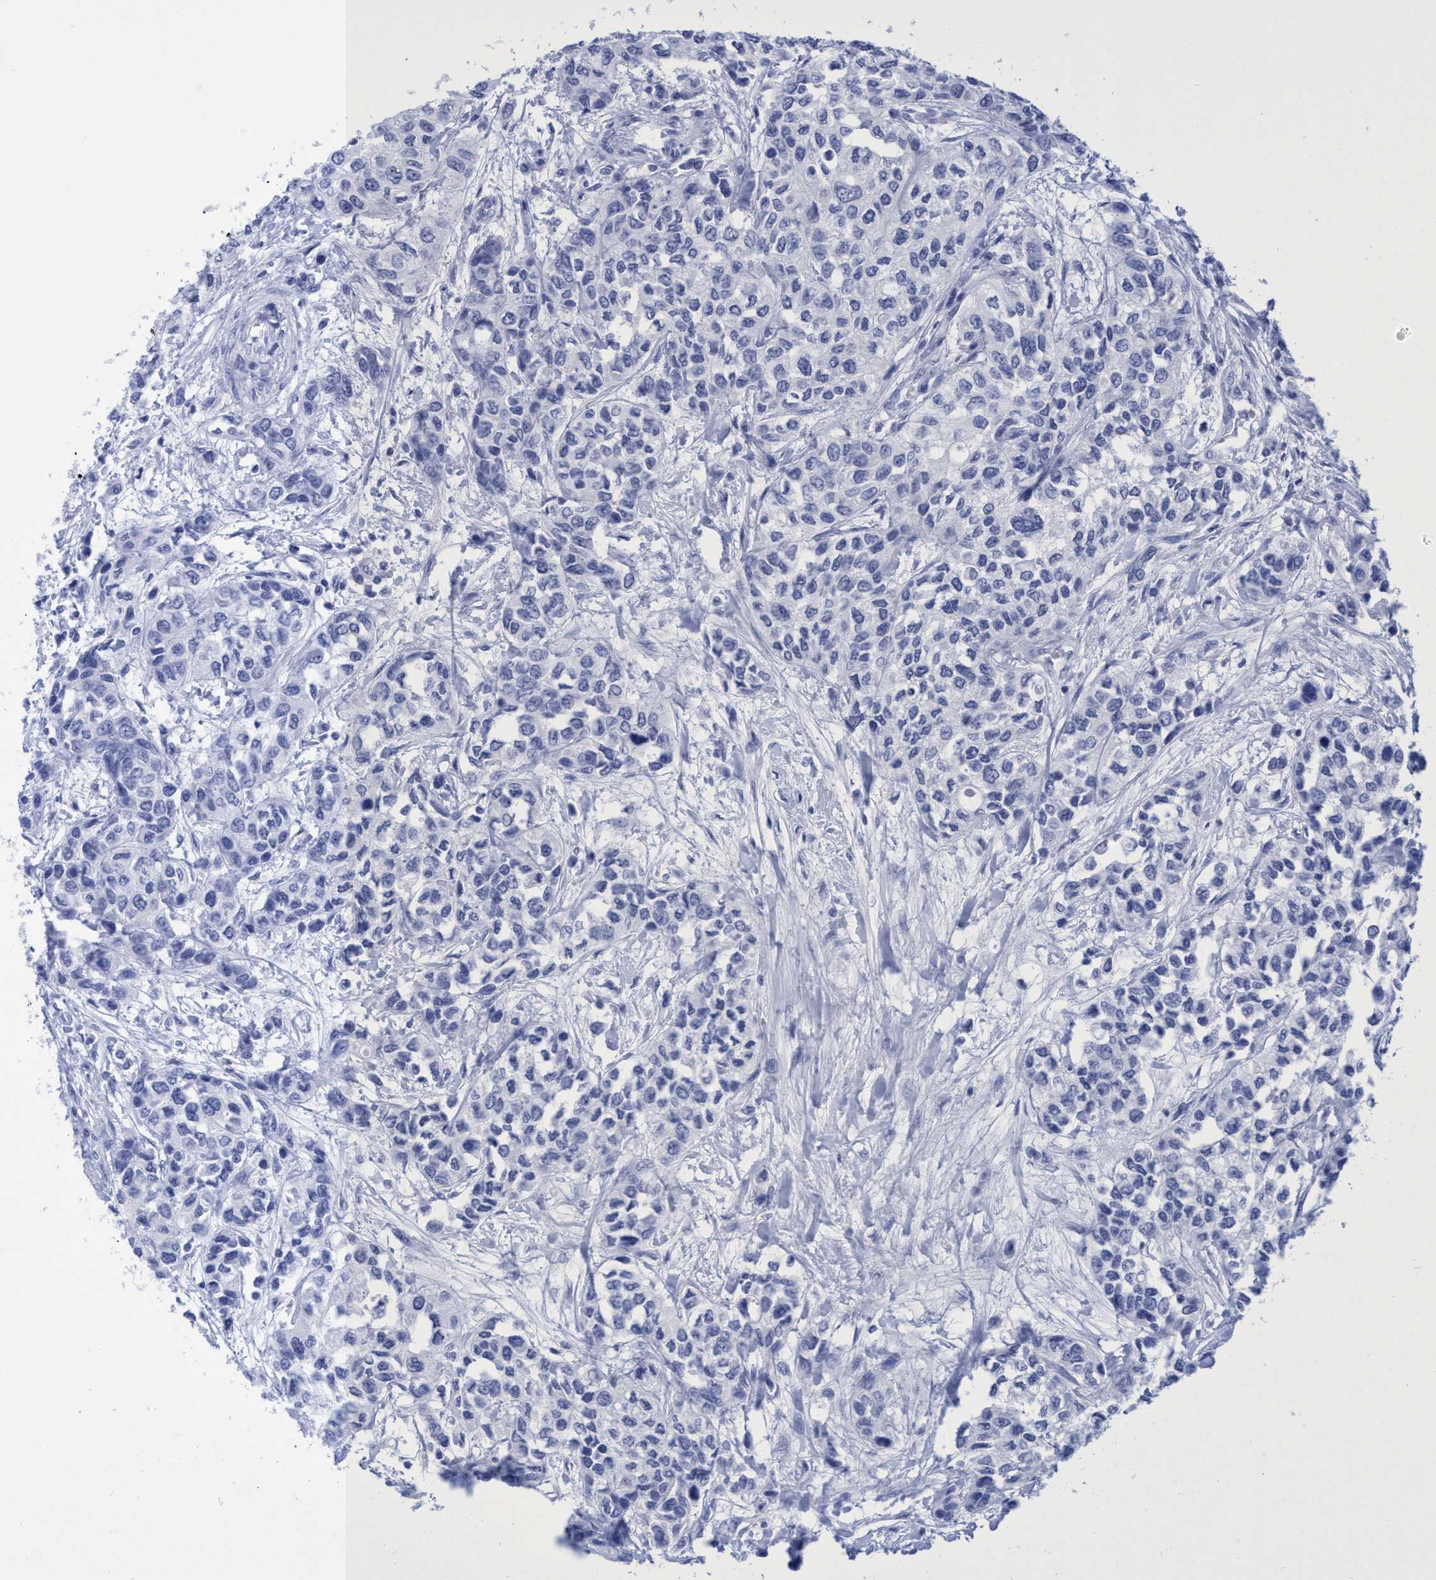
{"staining": {"intensity": "negative", "quantity": "none", "location": "none"}, "tissue": "urothelial cancer", "cell_type": "Tumor cells", "image_type": "cancer", "snomed": [{"axis": "morphology", "description": "Urothelial carcinoma, High grade"}, {"axis": "topography", "description": "Urinary bladder"}], "caption": "The image demonstrates no staining of tumor cells in urothelial carcinoma (high-grade).", "gene": "INSL6", "patient": {"sex": "female", "age": 56}}